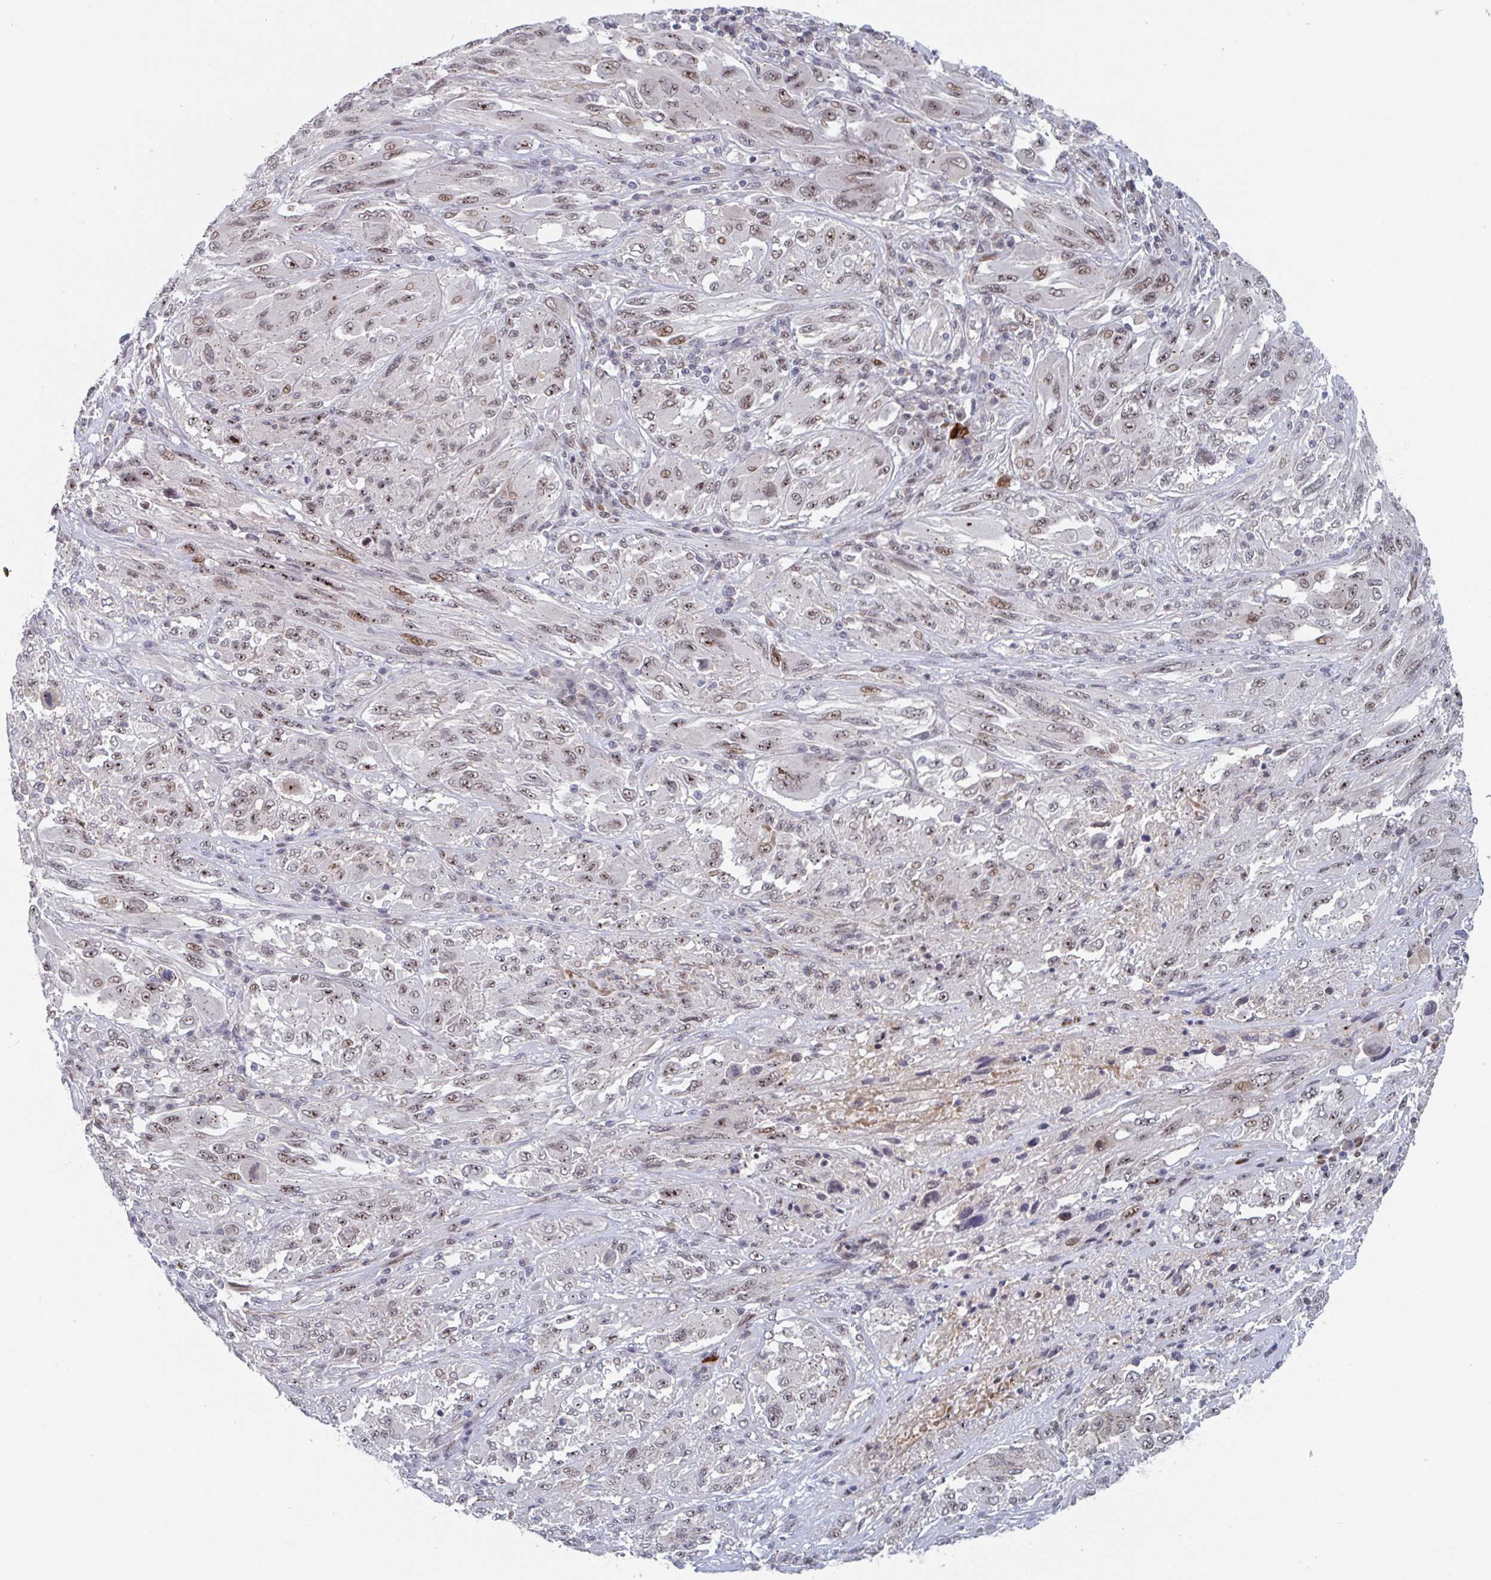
{"staining": {"intensity": "moderate", "quantity": ">75%", "location": "nuclear"}, "tissue": "melanoma", "cell_type": "Tumor cells", "image_type": "cancer", "snomed": [{"axis": "morphology", "description": "Malignant melanoma, NOS"}, {"axis": "topography", "description": "Skin"}], "caption": "Immunohistochemical staining of melanoma exhibits medium levels of moderate nuclear protein staining in approximately >75% of tumor cells. (IHC, brightfield microscopy, high magnification).", "gene": "RNF212", "patient": {"sex": "female", "age": 91}}